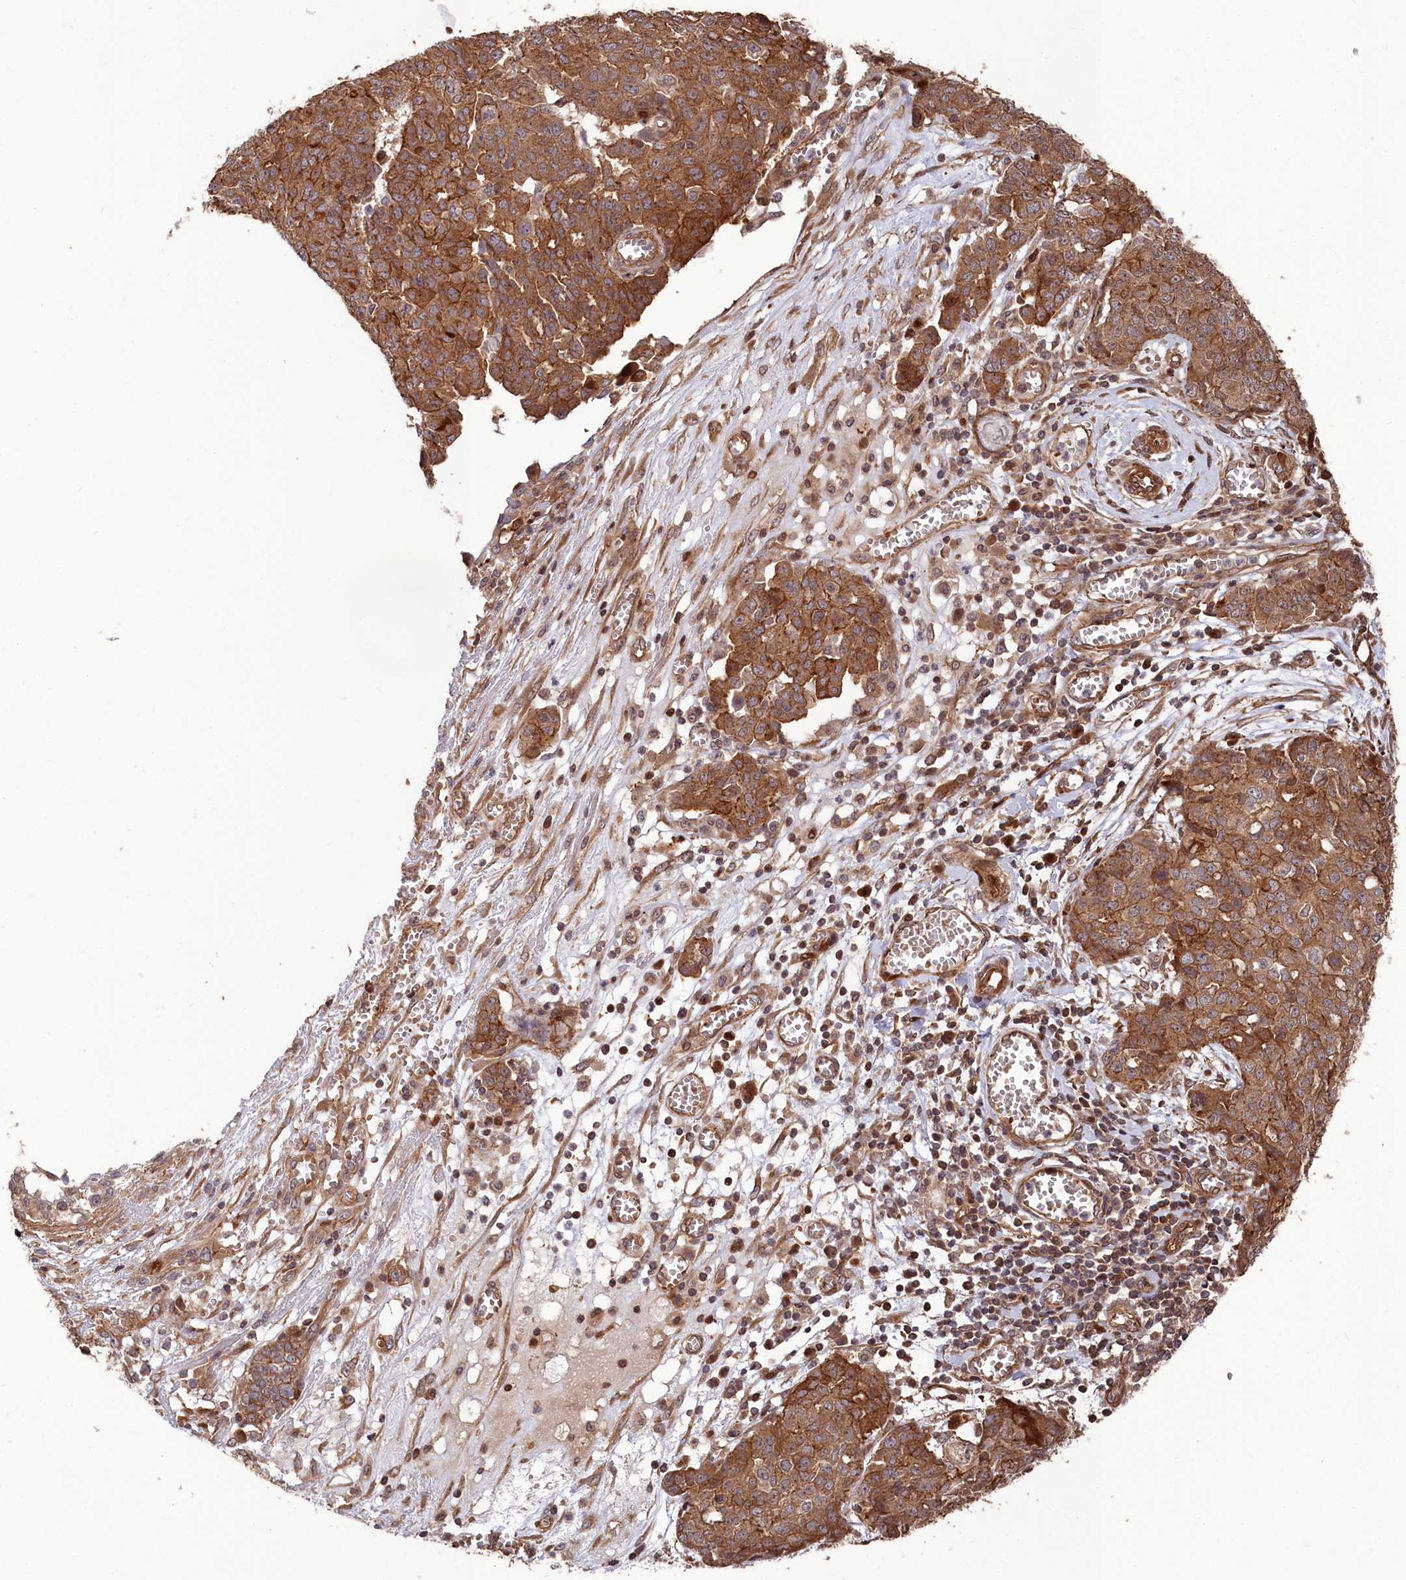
{"staining": {"intensity": "strong", "quantity": ">75%", "location": "cytoplasmic/membranous"}, "tissue": "ovarian cancer", "cell_type": "Tumor cells", "image_type": "cancer", "snomed": [{"axis": "morphology", "description": "Cystadenocarcinoma, serous, NOS"}, {"axis": "topography", "description": "Soft tissue"}, {"axis": "topography", "description": "Ovary"}], "caption": "Immunohistochemical staining of ovarian cancer (serous cystadenocarcinoma) reveals strong cytoplasmic/membranous protein positivity in approximately >75% of tumor cells.", "gene": "TNKS1BP1", "patient": {"sex": "female", "age": 57}}